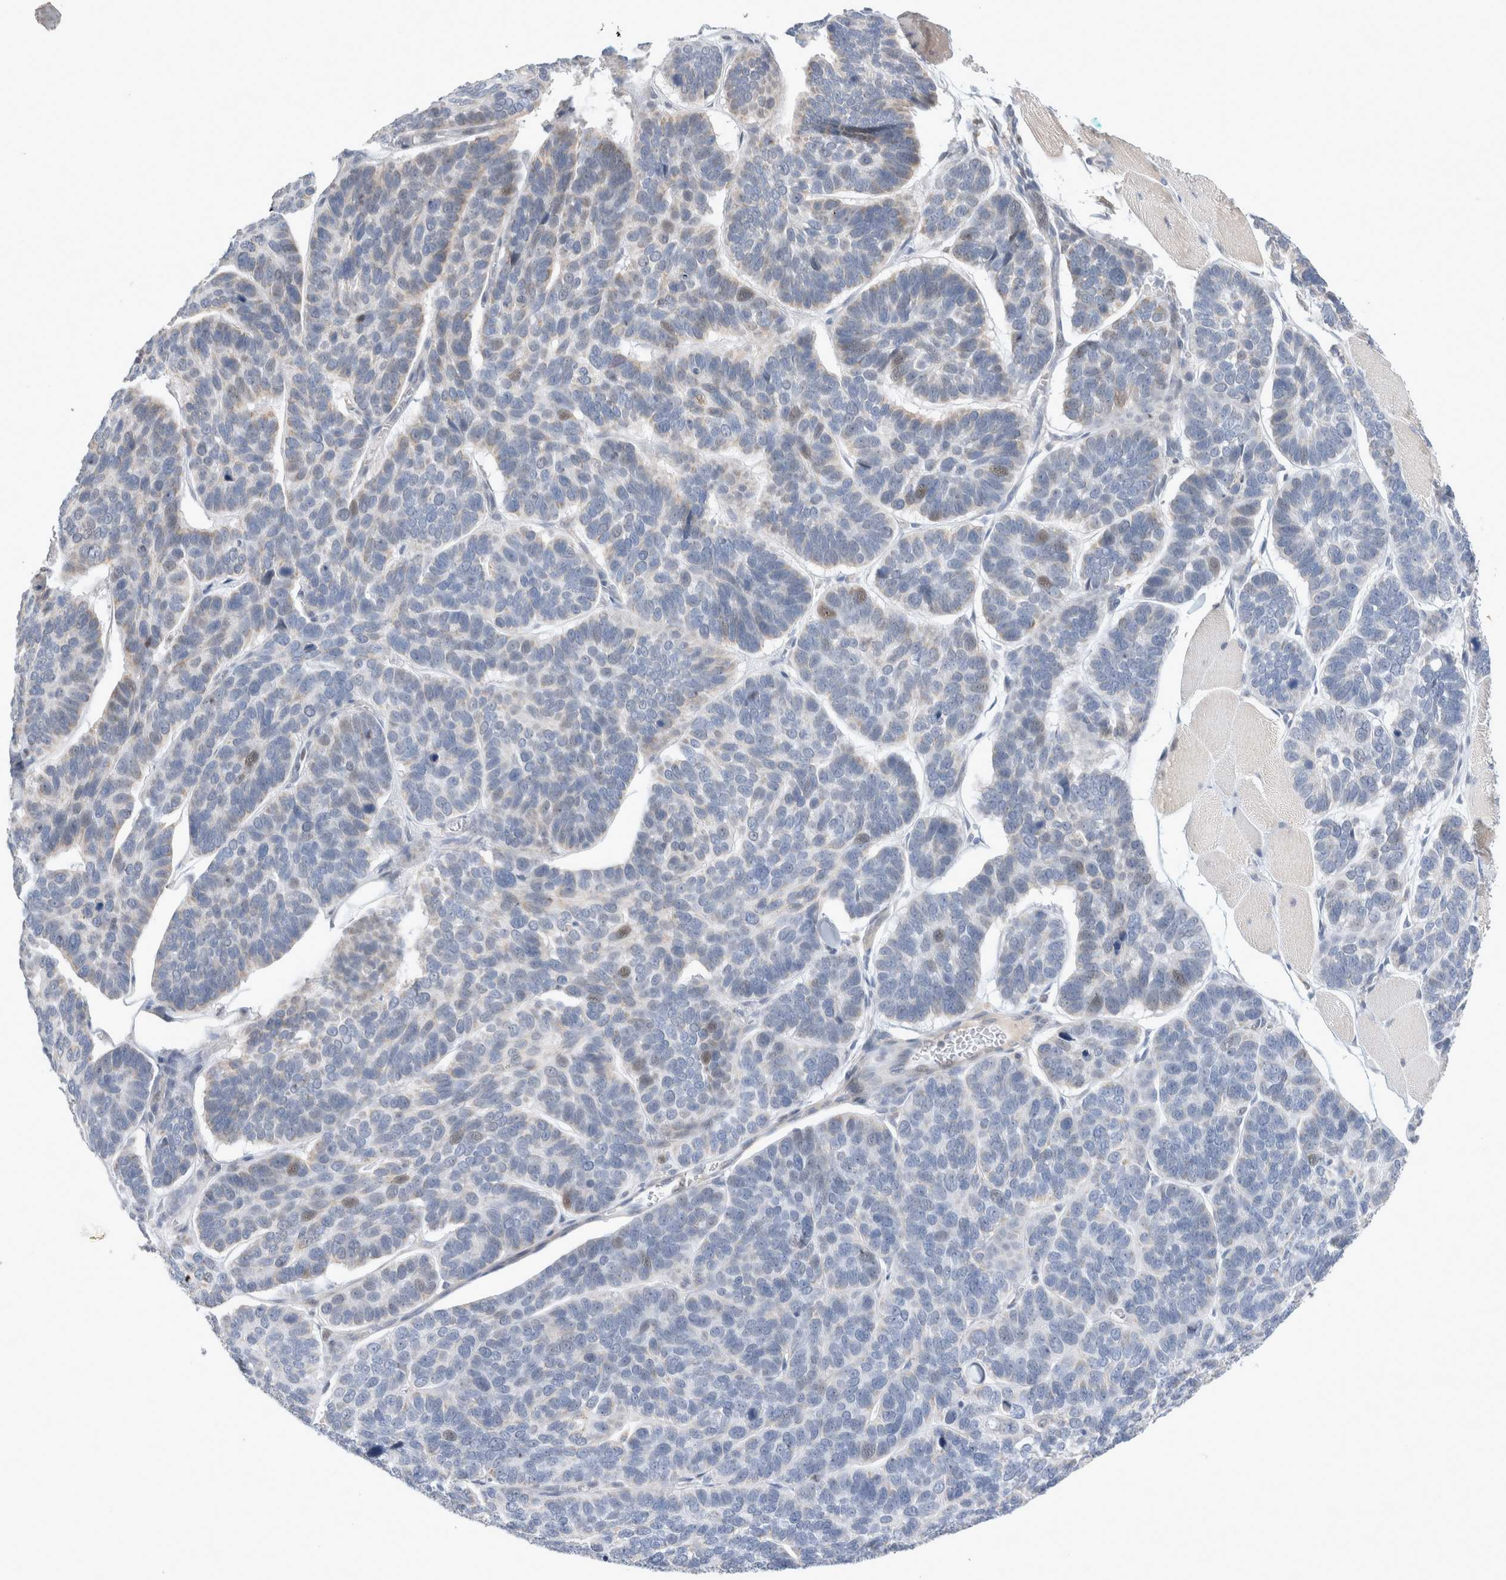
{"staining": {"intensity": "negative", "quantity": "none", "location": "none"}, "tissue": "skin cancer", "cell_type": "Tumor cells", "image_type": "cancer", "snomed": [{"axis": "morphology", "description": "Basal cell carcinoma"}, {"axis": "topography", "description": "Skin"}], "caption": "Immunohistochemistry image of human skin cancer (basal cell carcinoma) stained for a protein (brown), which displays no positivity in tumor cells. Brightfield microscopy of immunohistochemistry (IHC) stained with DAB (brown) and hematoxylin (blue), captured at high magnification.", "gene": "AGMAT", "patient": {"sex": "male", "age": 62}}